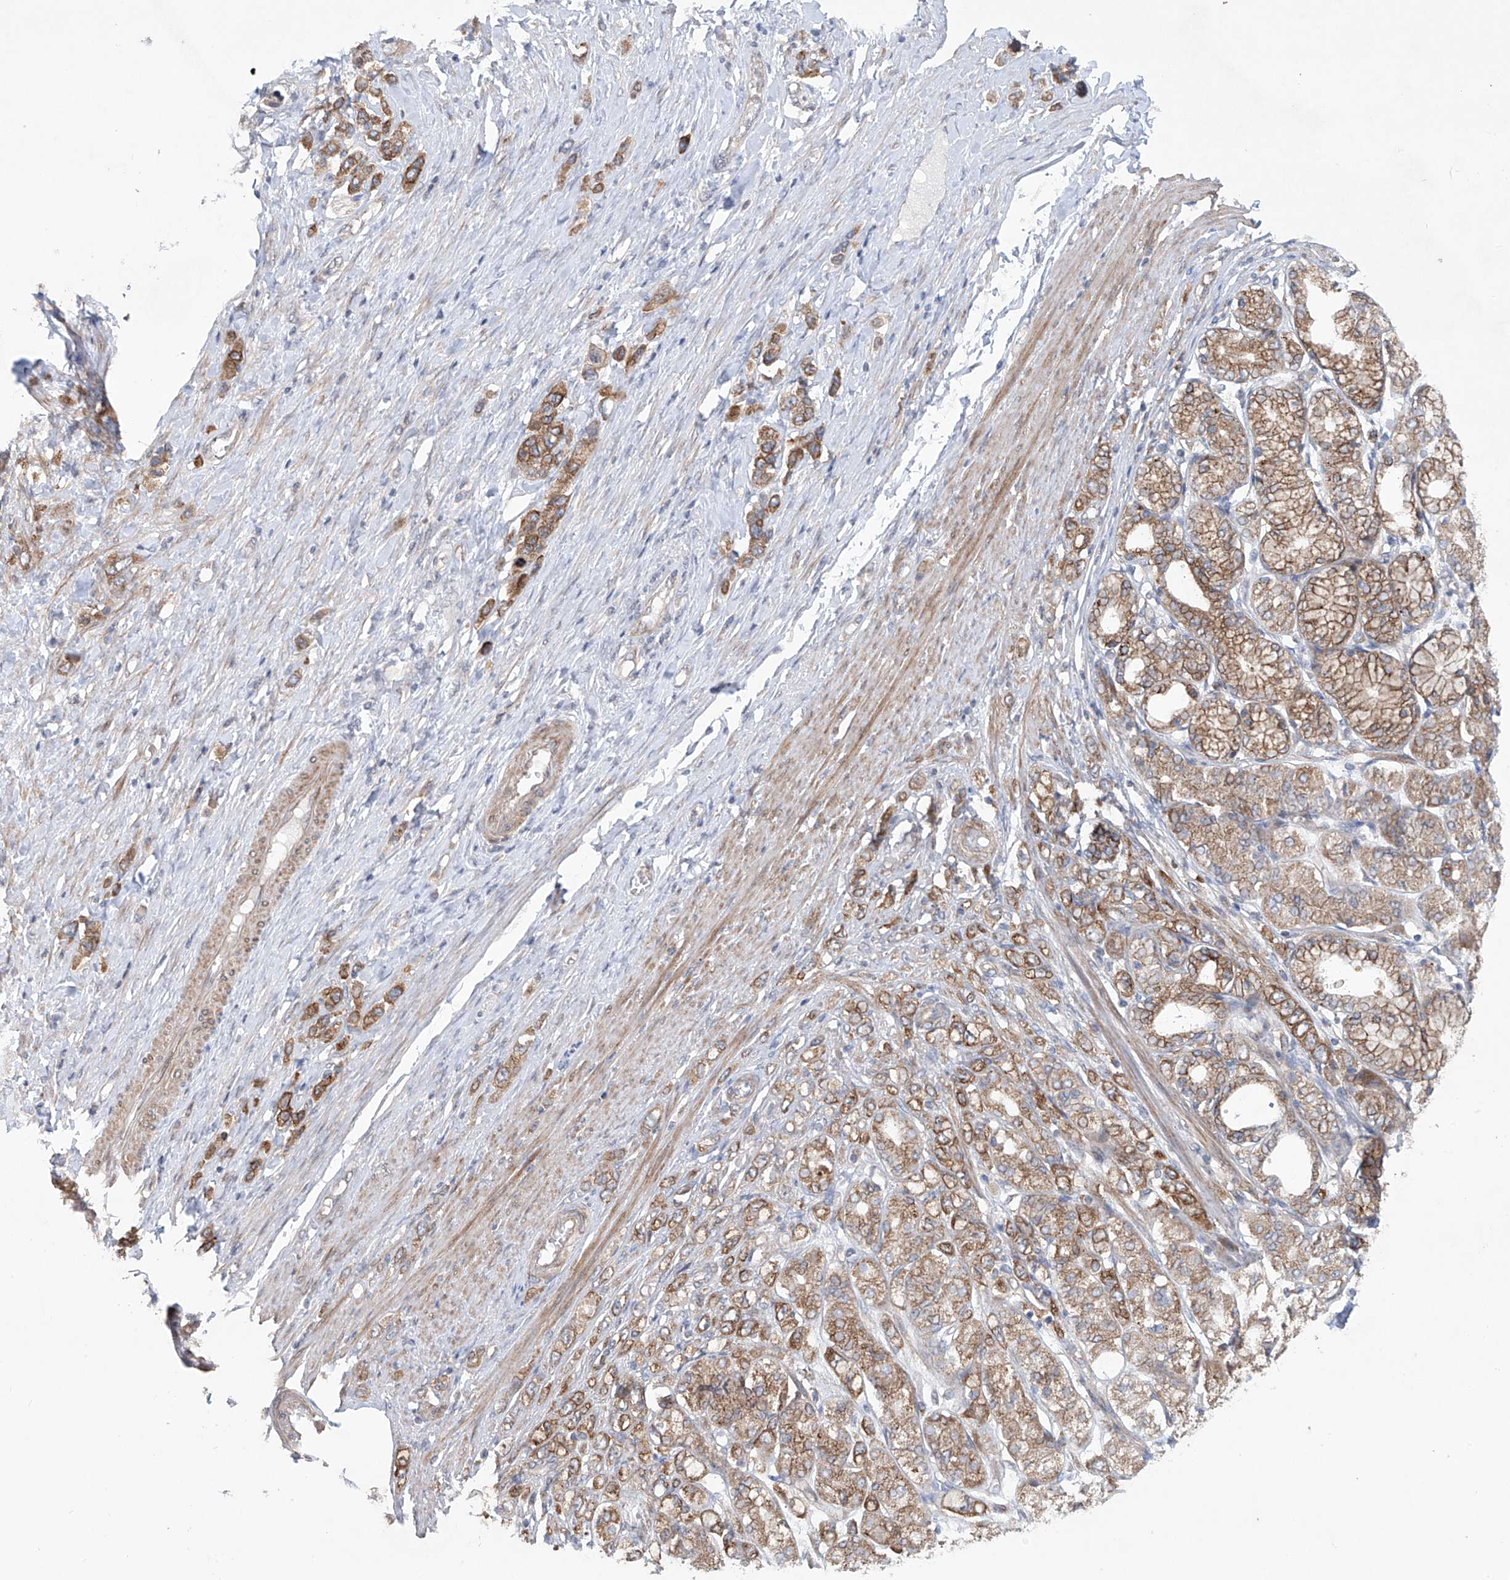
{"staining": {"intensity": "moderate", "quantity": ">75%", "location": "cytoplasmic/membranous"}, "tissue": "stomach cancer", "cell_type": "Tumor cells", "image_type": "cancer", "snomed": [{"axis": "morphology", "description": "Adenocarcinoma, NOS"}, {"axis": "topography", "description": "Stomach"}], "caption": "Immunohistochemical staining of human stomach cancer (adenocarcinoma) shows medium levels of moderate cytoplasmic/membranous staining in about >75% of tumor cells. (DAB IHC with brightfield microscopy, high magnification).", "gene": "KLC4", "patient": {"sex": "female", "age": 65}}